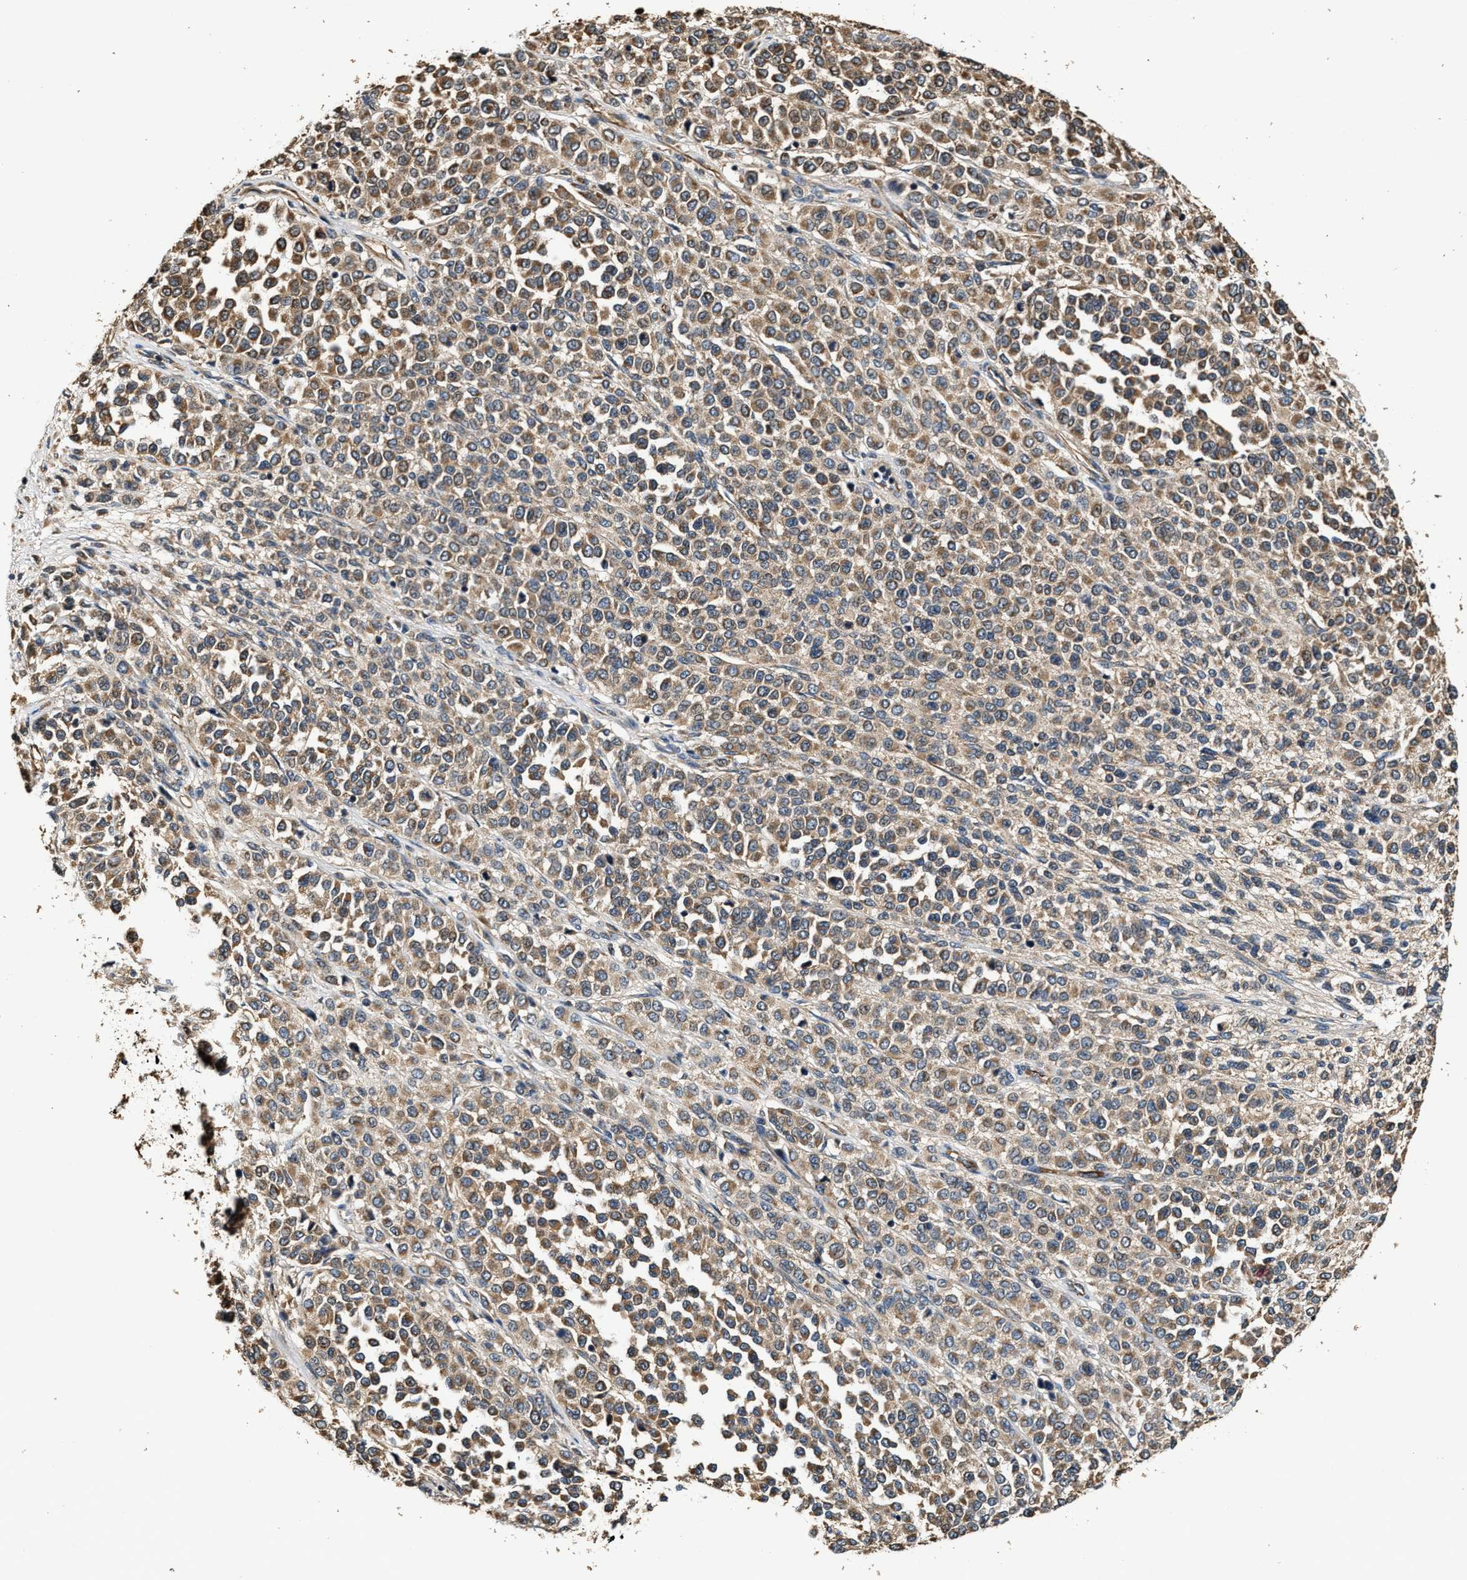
{"staining": {"intensity": "moderate", "quantity": ">75%", "location": "cytoplasmic/membranous"}, "tissue": "melanoma", "cell_type": "Tumor cells", "image_type": "cancer", "snomed": [{"axis": "morphology", "description": "Malignant melanoma, Metastatic site"}, {"axis": "topography", "description": "Pancreas"}], "caption": "DAB immunohistochemical staining of human melanoma exhibits moderate cytoplasmic/membranous protein expression in about >75% of tumor cells.", "gene": "GFRA3", "patient": {"sex": "female", "age": 30}}